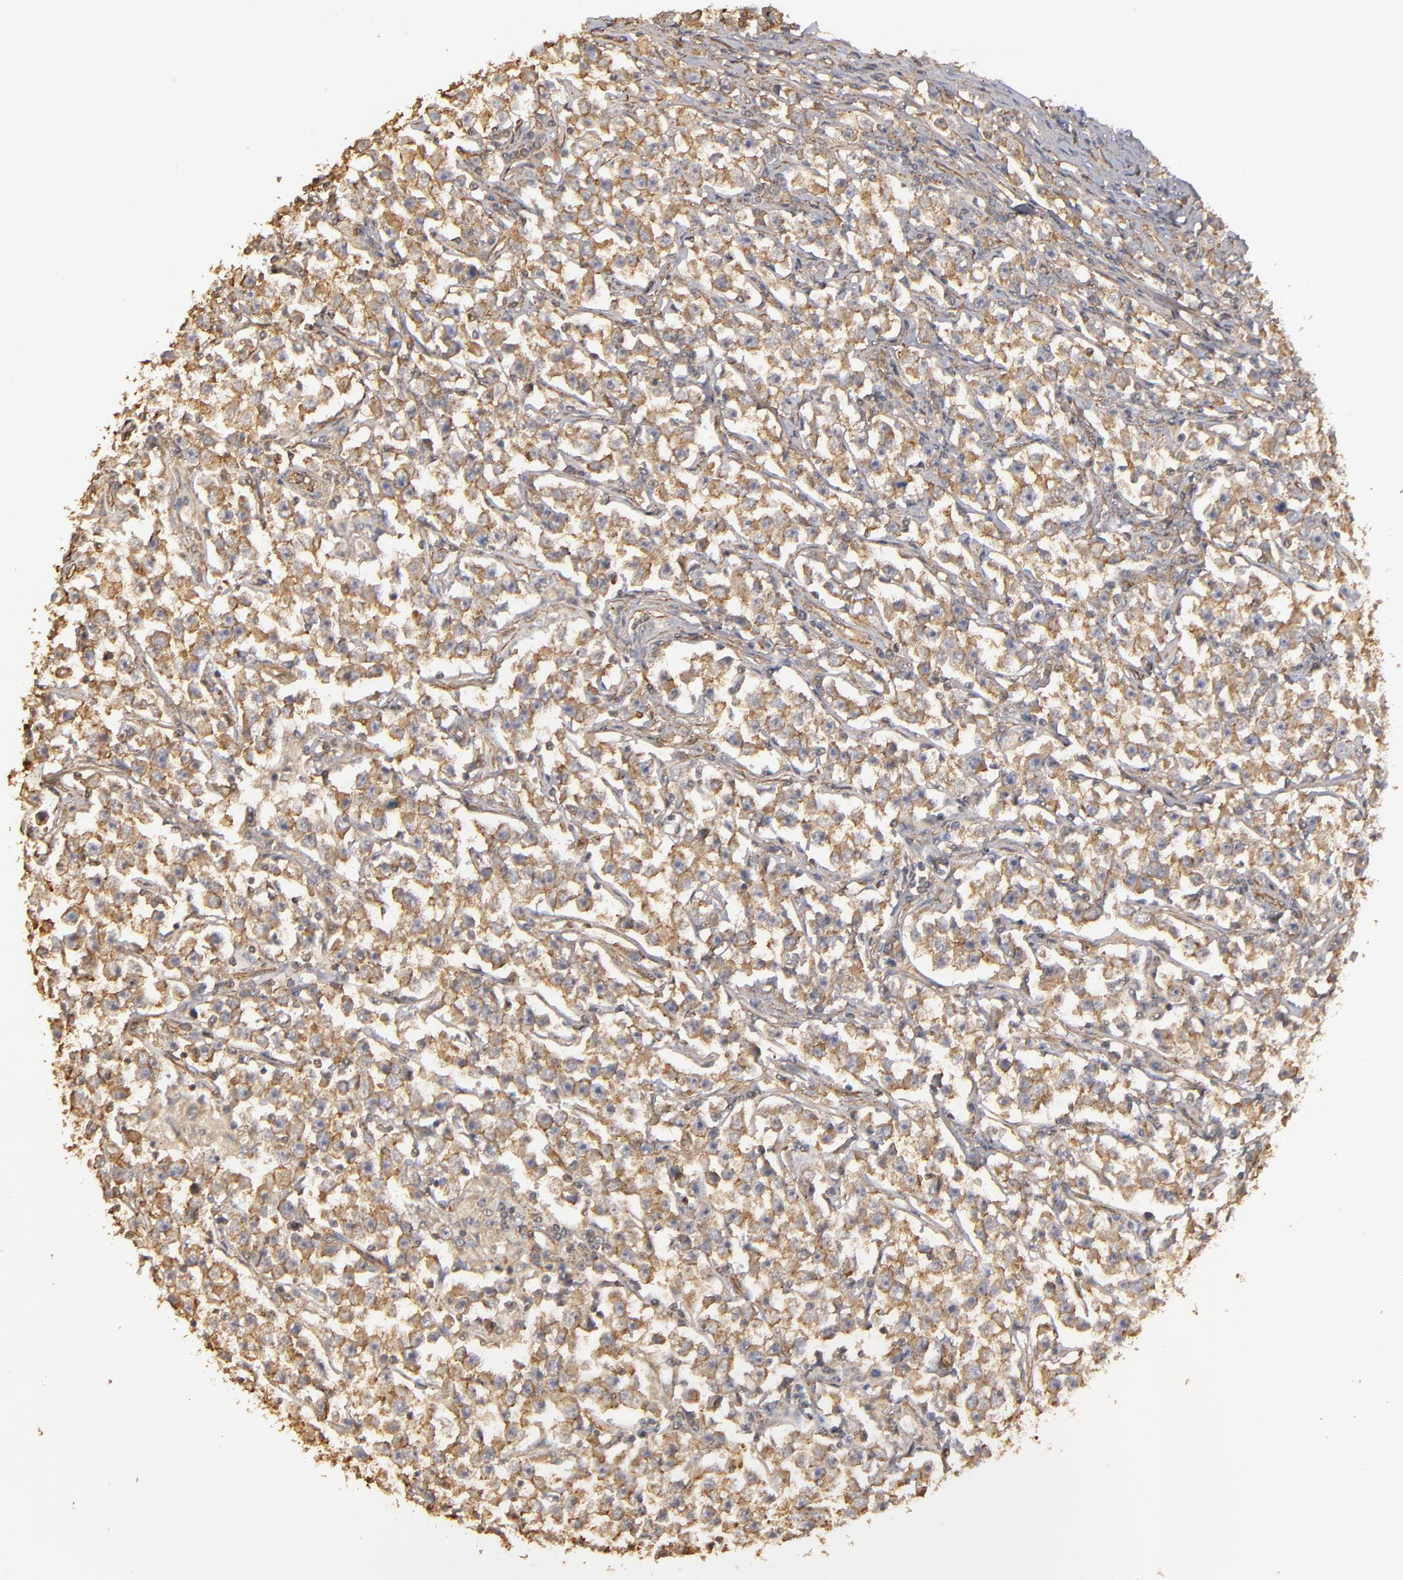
{"staining": {"intensity": "moderate", "quantity": ">75%", "location": "cytoplasmic/membranous"}, "tissue": "testis cancer", "cell_type": "Tumor cells", "image_type": "cancer", "snomed": [{"axis": "morphology", "description": "Seminoma, NOS"}, {"axis": "topography", "description": "Testis"}], "caption": "The histopathology image demonstrates immunohistochemical staining of testis cancer. There is moderate cytoplasmic/membranous positivity is appreciated in approximately >75% of tumor cells.", "gene": "DMD", "patient": {"sex": "male", "age": 33}}